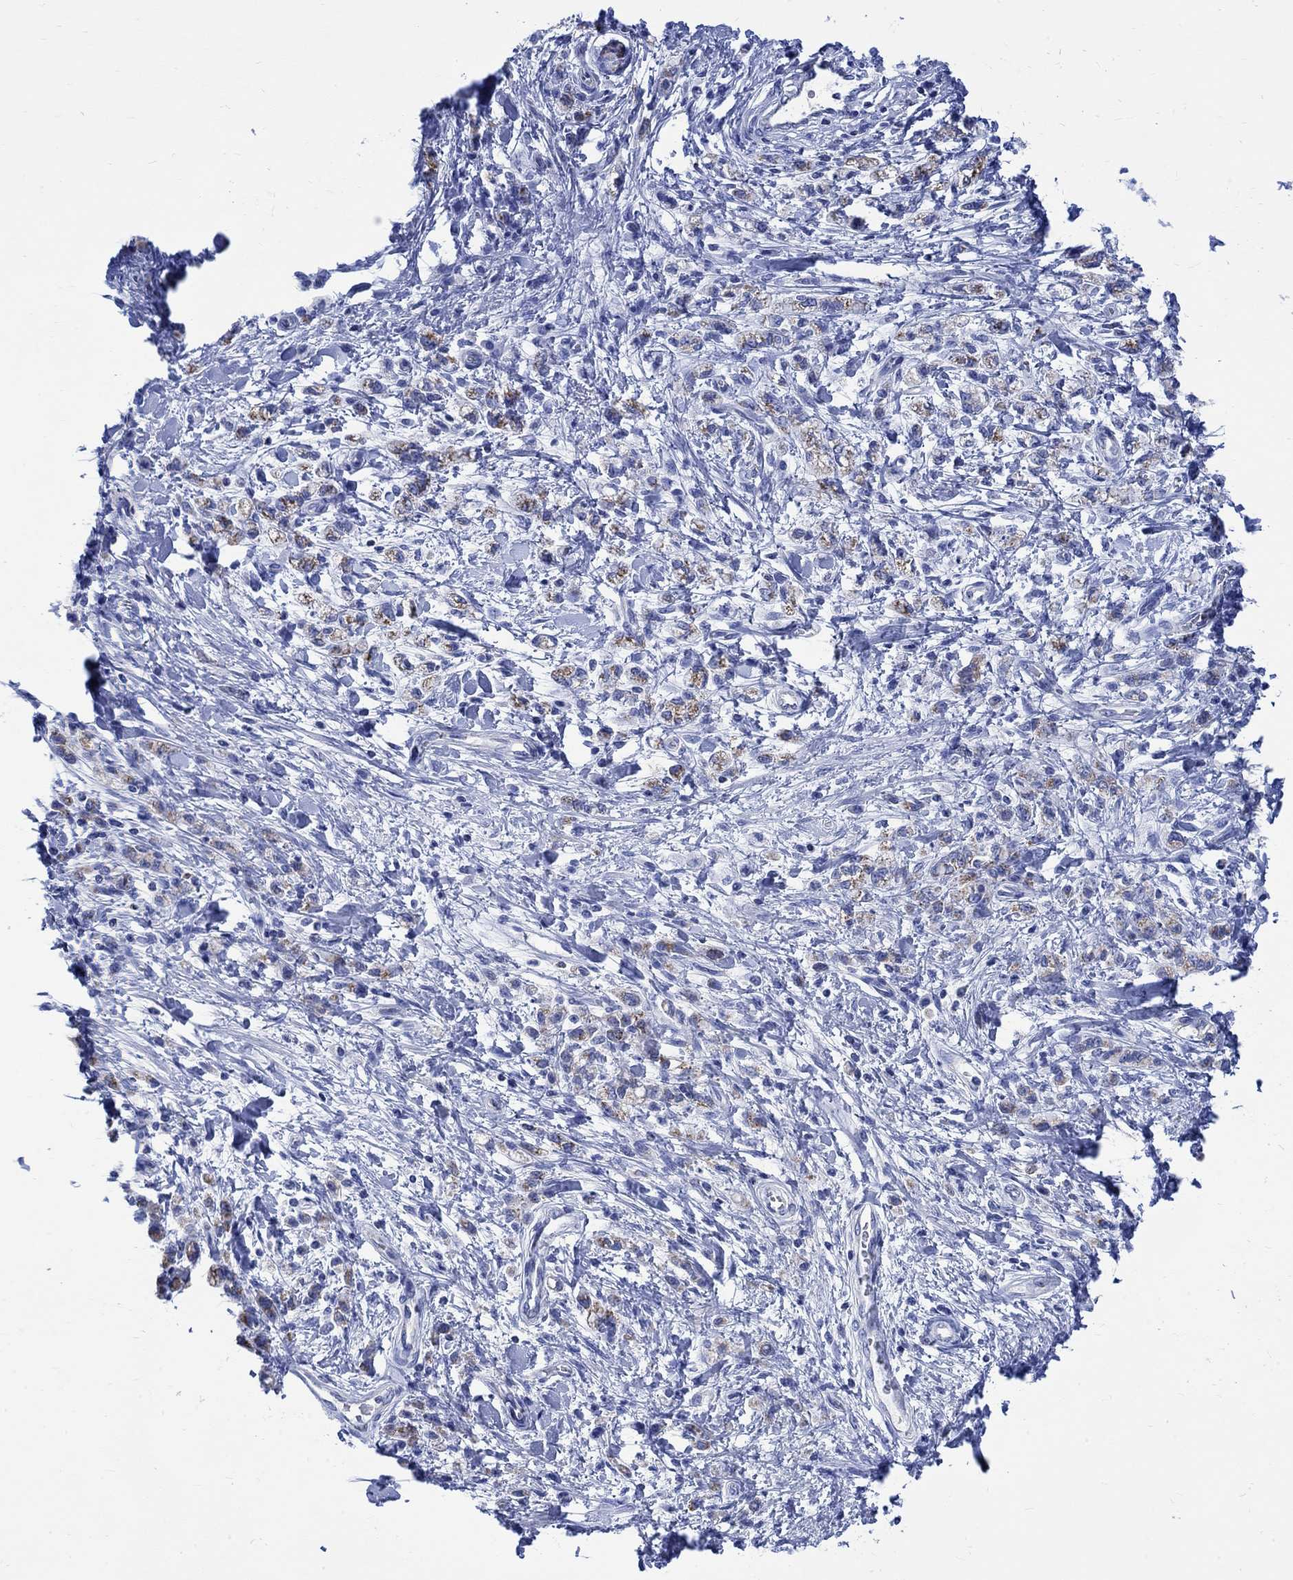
{"staining": {"intensity": "moderate", "quantity": "25%-75%", "location": "cytoplasmic/membranous"}, "tissue": "stomach cancer", "cell_type": "Tumor cells", "image_type": "cancer", "snomed": [{"axis": "morphology", "description": "Adenocarcinoma, NOS"}, {"axis": "topography", "description": "Stomach"}], "caption": "Adenocarcinoma (stomach) tissue reveals moderate cytoplasmic/membranous staining in about 25%-75% of tumor cells", "gene": "CPLX2", "patient": {"sex": "male", "age": 77}}